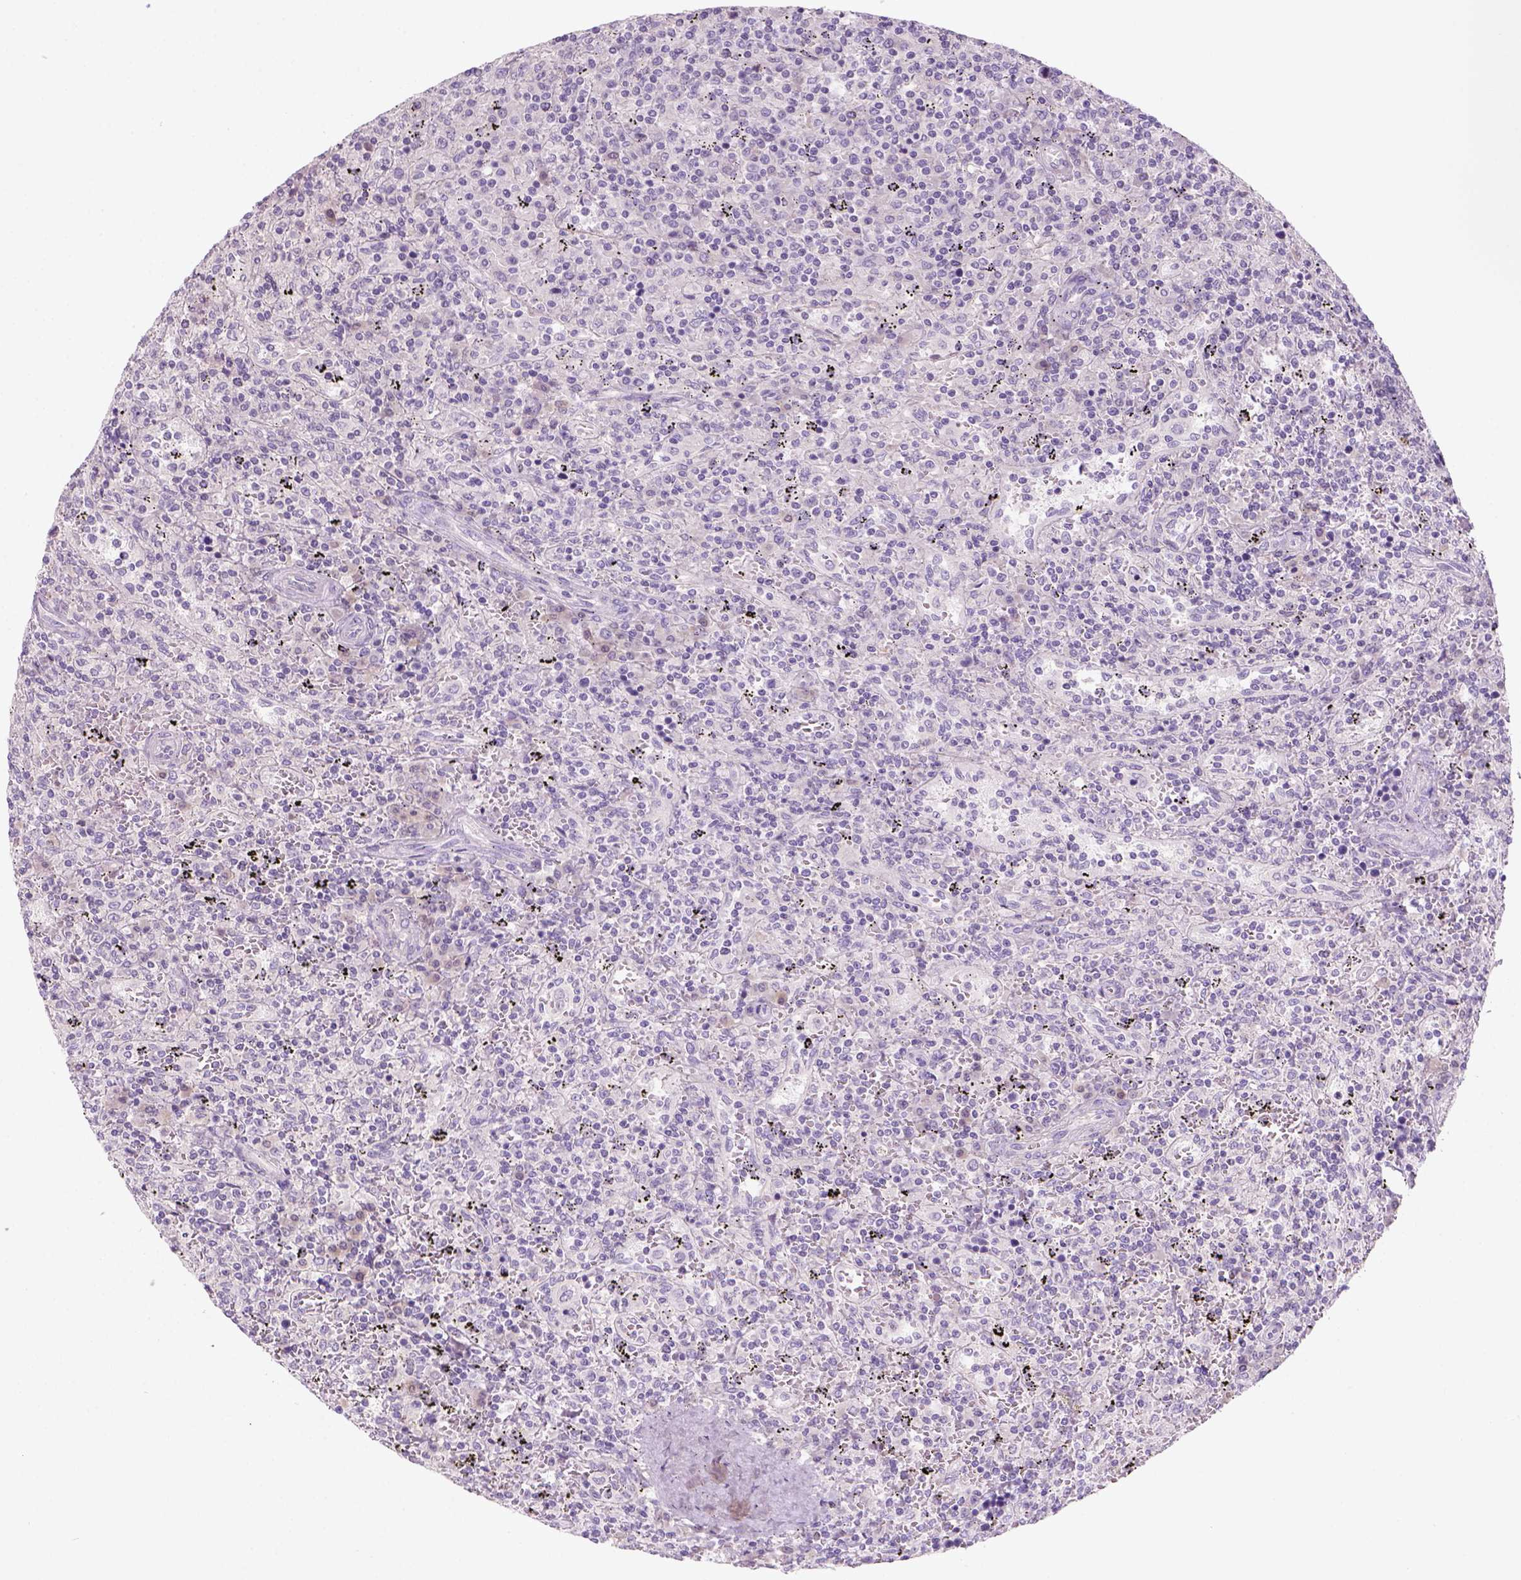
{"staining": {"intensity": "negative", "quantity": "none", "location": "none"}, "tissue": "lymphoma", "cell_type": "Tumor cells", "image_type": "cancer", "snomed": [{"axis": "morphology", "description": "Malignant lymphoma, non-Hodgkin's type, Low grade"}, {"axis": "topography", "description": "Spleen"}], "caption": "A histopathology image of human lymphoma is negative for staining in tumor cells.", "gene": "KRT25", "patient": {"sex": "male", "age": 62}}